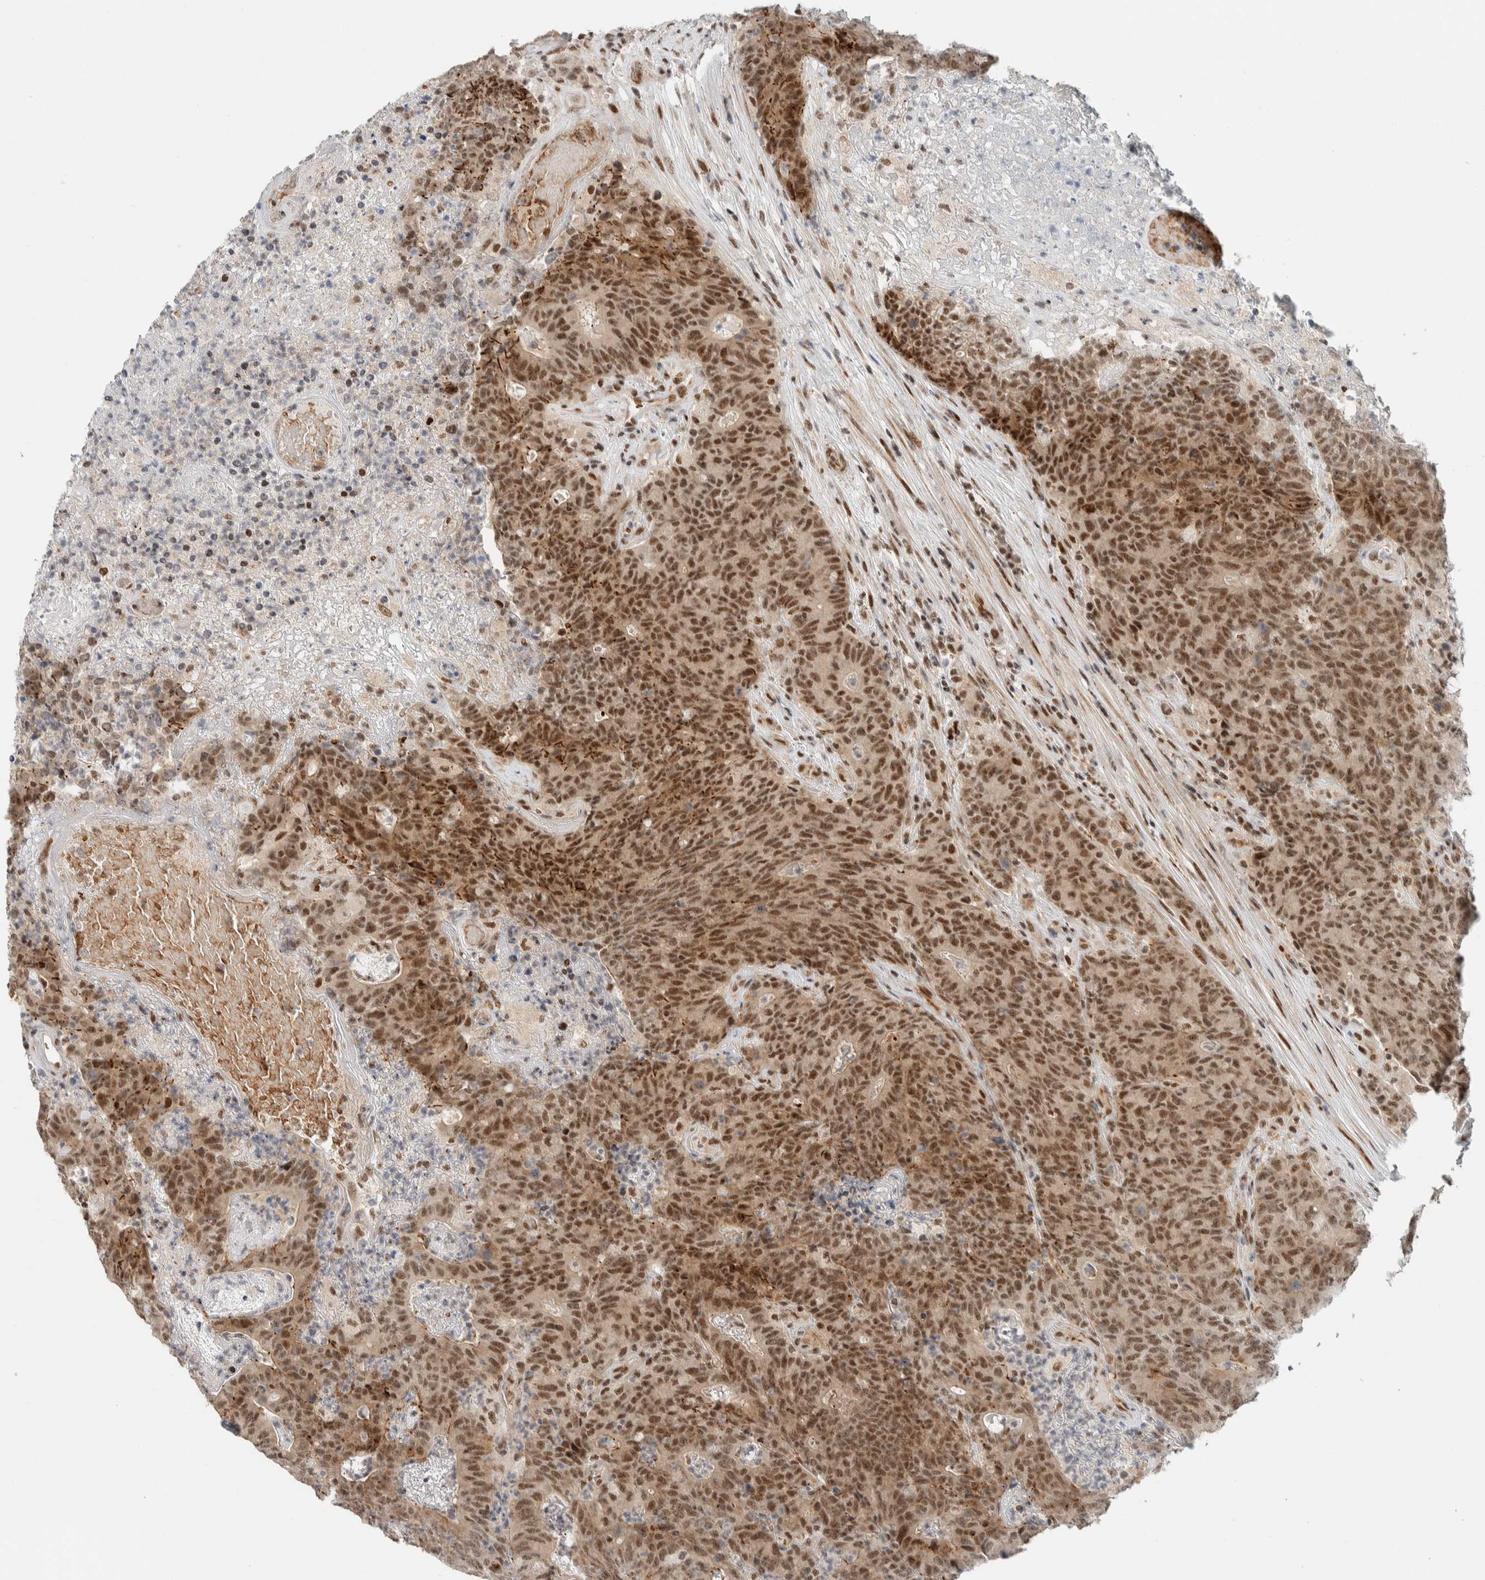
{"staining": {"intensity": "strong", "quantity": ">75%", "location": "nuclear"}, "tissue": "colorectal cancer", "cell_type": "Tumor cells", "image_type": "cancer", "snomed": [{"axis": "morphology", "description": "Normal tissue, NOS"}, {"axis": "morphology", "description": "Adenocarcinoma, NOS"}, {"axis": "topography", "description": "Colon"}], "caption": "Immunohistochemical staining of colorectal cancer (adenocarcinoma) exhibits high levels of strong nuclear protein expression in approximately >75% of tumor cells.", "gene": "ZBTB2", "patient": {"sex": "female", "age": 75}}